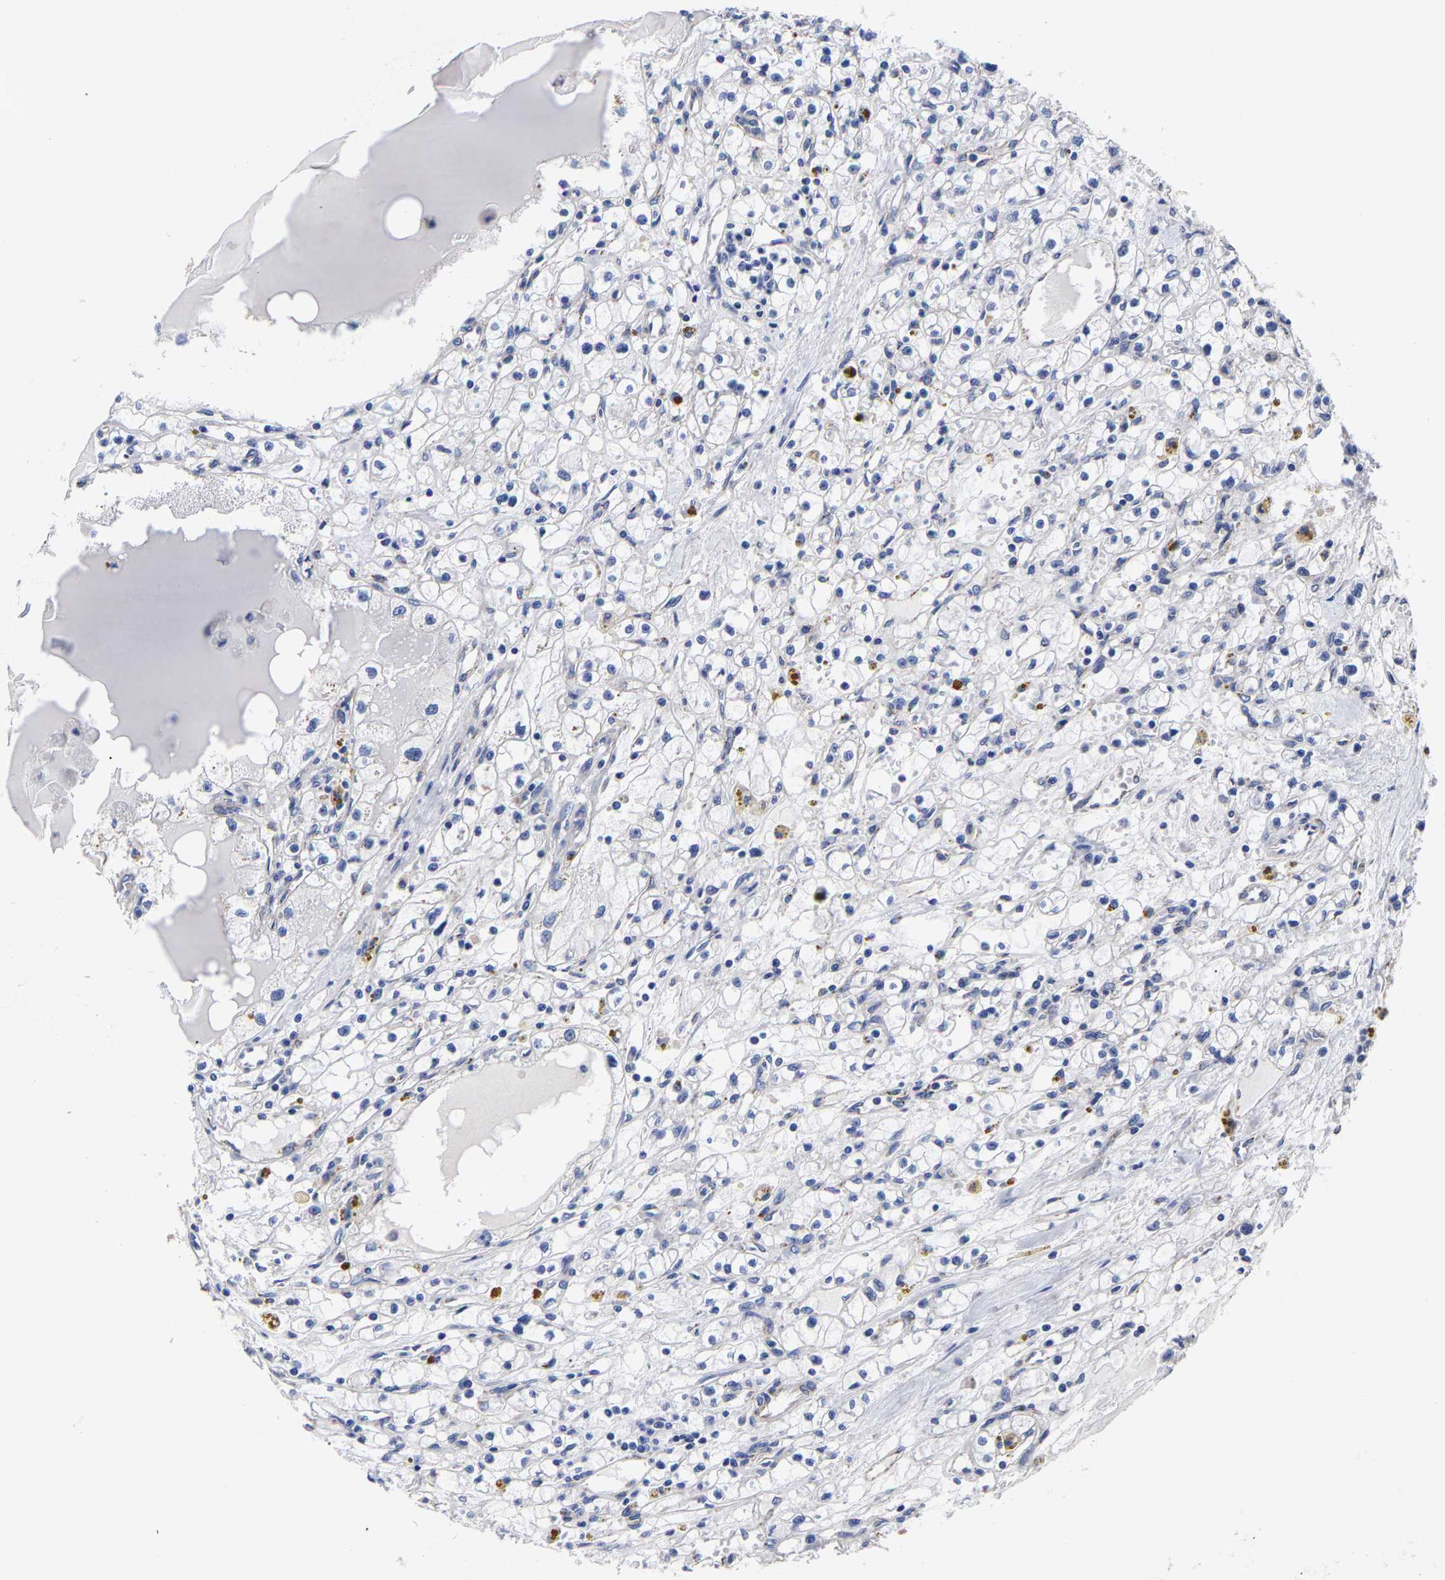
{"staining": {"intensity": "negative", "quantity": "none", "location": "none"}, "tissue": "renal cancer", "cell_type": "Tumor cells", "image_type": "cancer", "snomed": [{"axis": "morphology", "description": "Adenocarcinoma, NOS"}, {"axis": "topography", "description": "Kidney"}], "caption": "Tumor cells are negative for brown protein staining in renal cancer.", "gene": "AASS", "patient": {"sex": "male", "age": 56}}